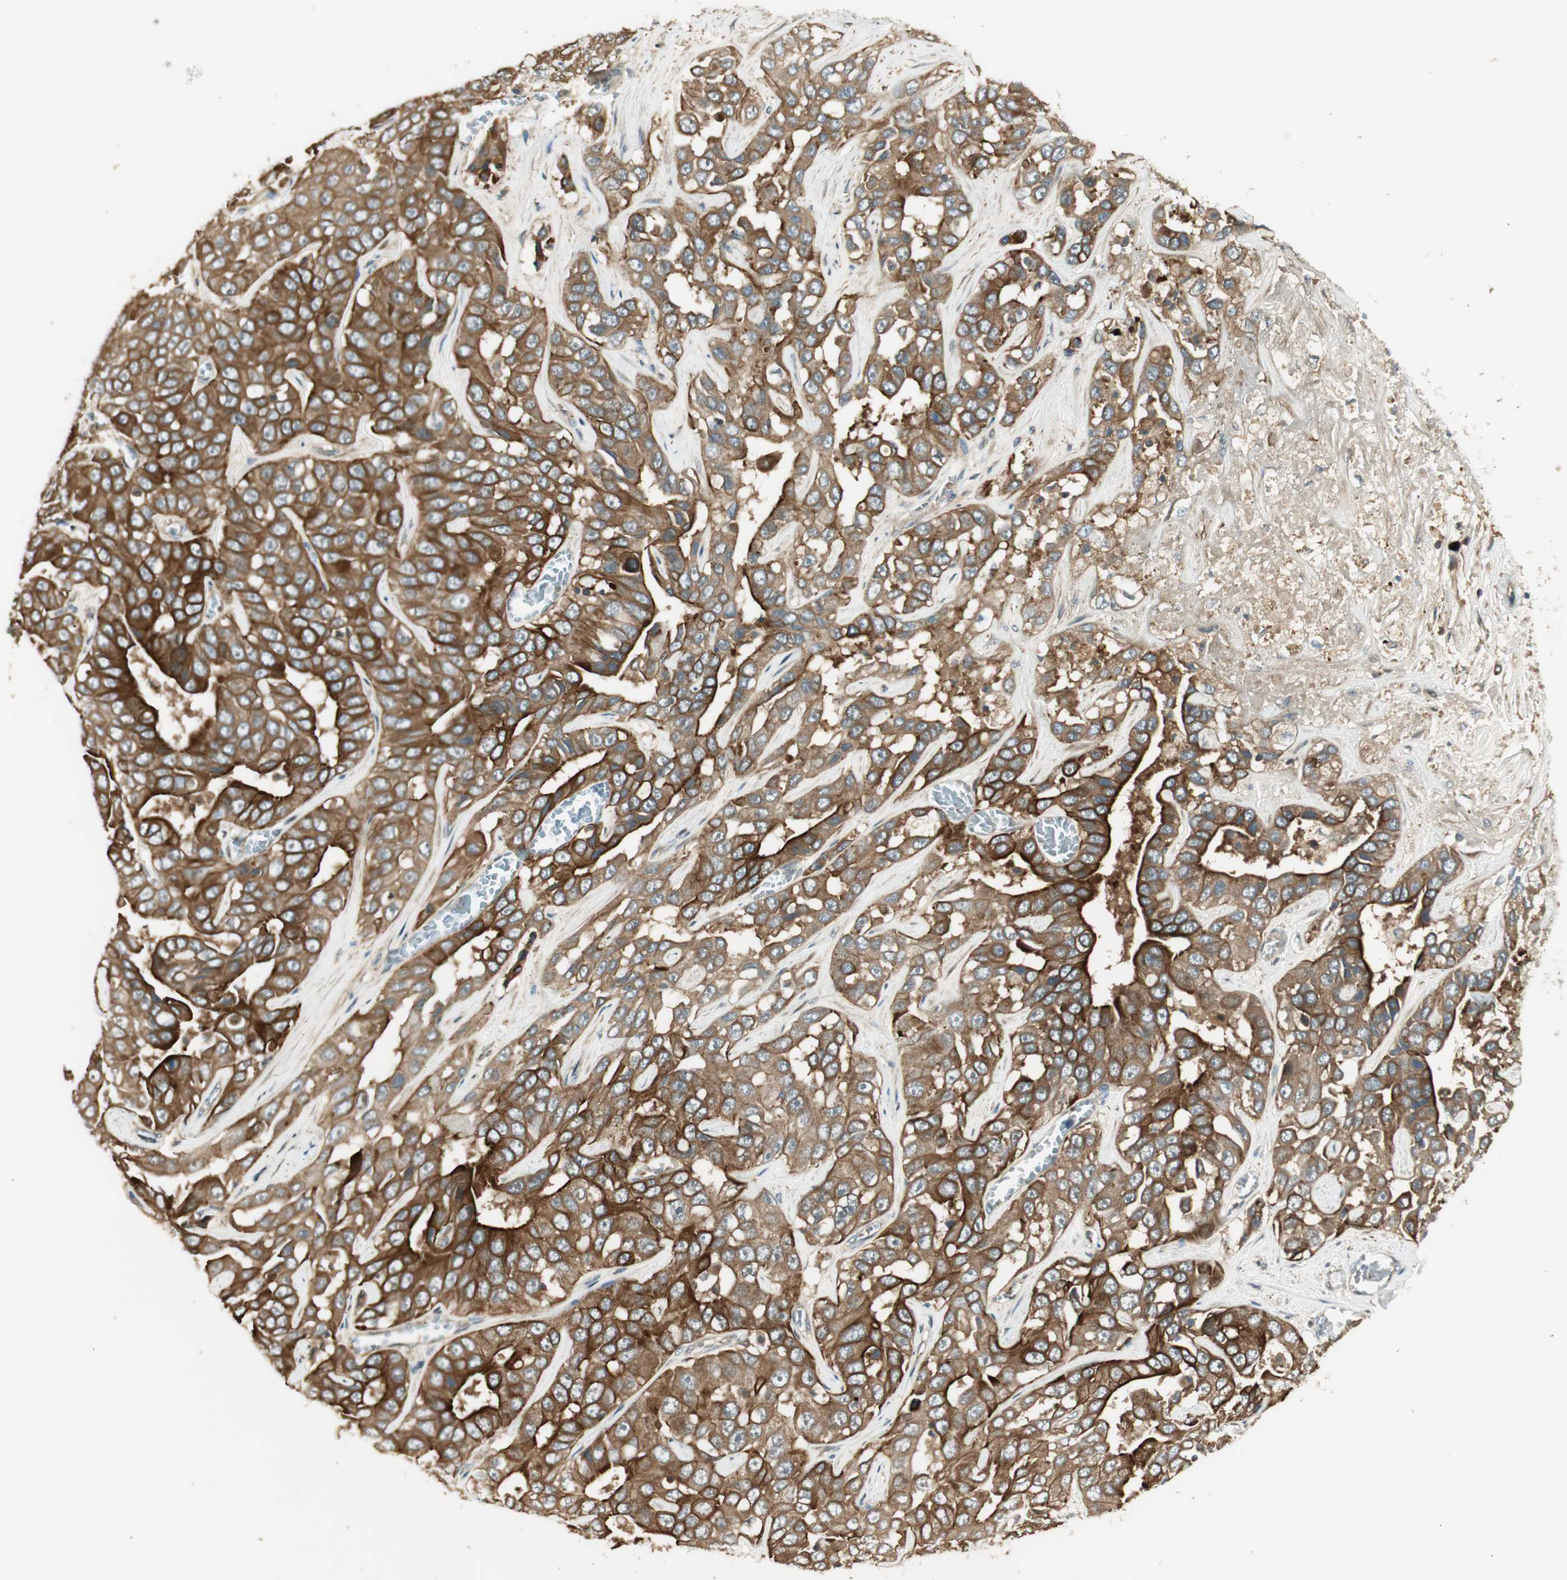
{"staining": {"intensity": "strong", "quantity": ">75%", "location": "cytoplasmic/membranous"}, "tissue": "liver cancer", "cell_type": "Tumor cells", "image_type": "cancer", "snomed": [{"axis": "morphology", "description": "Cholangiocarcinoma"}, {"axis": "topography", "description": "Liver"}], "caption": "Tumor cells exhibit high levels of strong cytoplasmic/membranous positivity in about >75% of cells in human cholangiocarcinoma (liver). (Brightfield microscopy of DAB IHC at high magnification).", "gene": "PFDN5", "patient": {"sex": "female", "age": 52}}